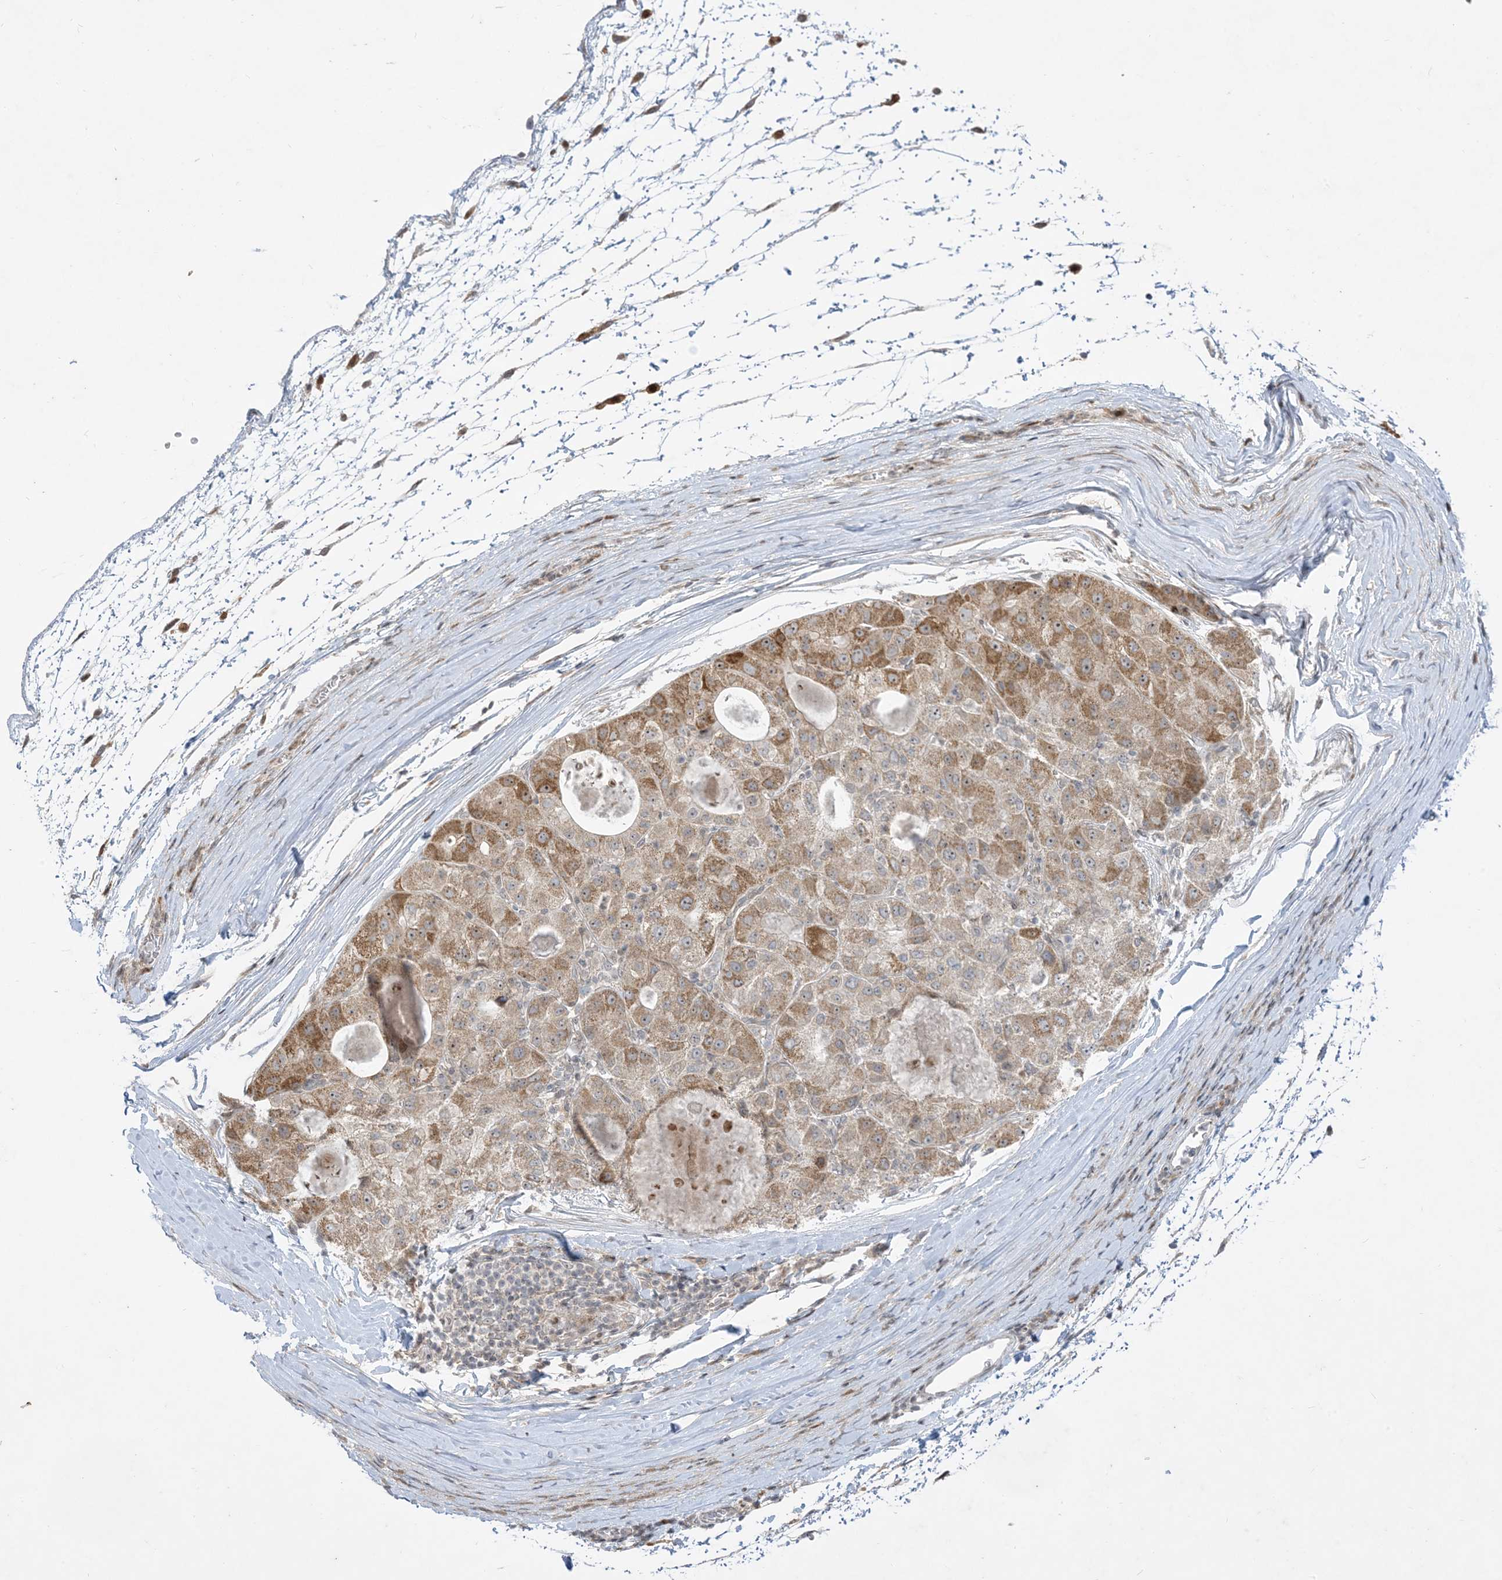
{"staining": {"intensity": "moderate", "quantity": ">75%", "location": "cytoplasmic/membranous"}, "tissue": "liver cancer", "cell_type": "Tumor cells", "image_type": "cancer", "snomed": [{"axis": "morphology", "description": "Carcinoma, Hepatocellular, NOS"}, {"axis": "topography", "description": "Liver"}], "caption": "Immunohistochemistry (IHC) photomicrograph of liver cancer (hepatocellular carcinoma) stained for a protein (brown), which reveals medium levels of moderate cytoplasmic/membranous expression in about >75% of tumor cells.", "gene": "SOGA3", "patient": {"sex": "male", "age": 80}}